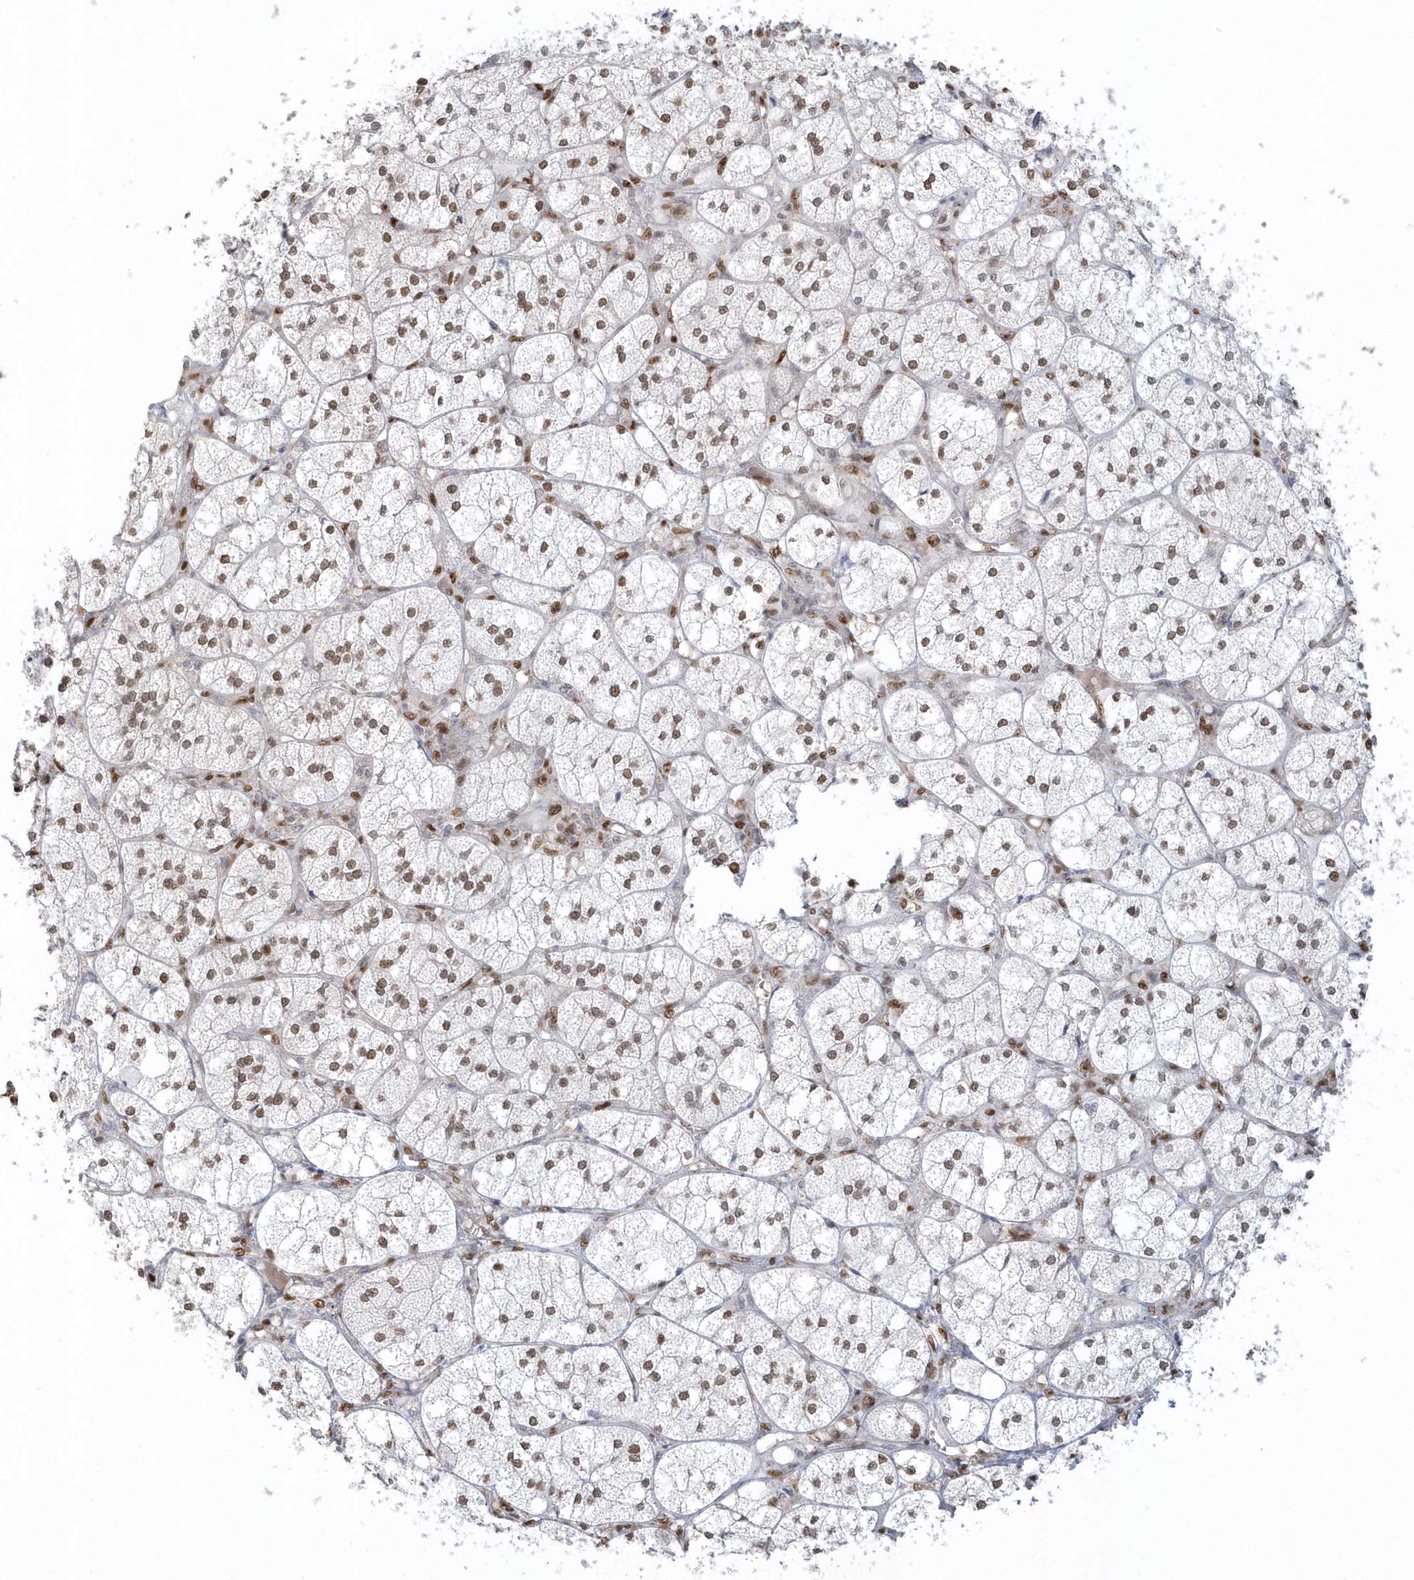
{"staining": {"intensity": "strong", "quantity": ">75%", "location": "nuclear"}, "tissue": "adrenal gland", "cell_type": "Glandular cells", "image_type": "normal", "snomed": [{"axis": "morphology", "description": "Normal tissue, NOS"}, {"axis": "topography", "description": "Adrenal gland"}], "caption": "Brown immunohistochemical staining in benign human adrenal gland exhibits strong nuclear positivity in about >75% of glandular cells. Nuclei are stained in blue.", "gene": "SUMO2", "patient": {"sex": "female", "age": 61}}